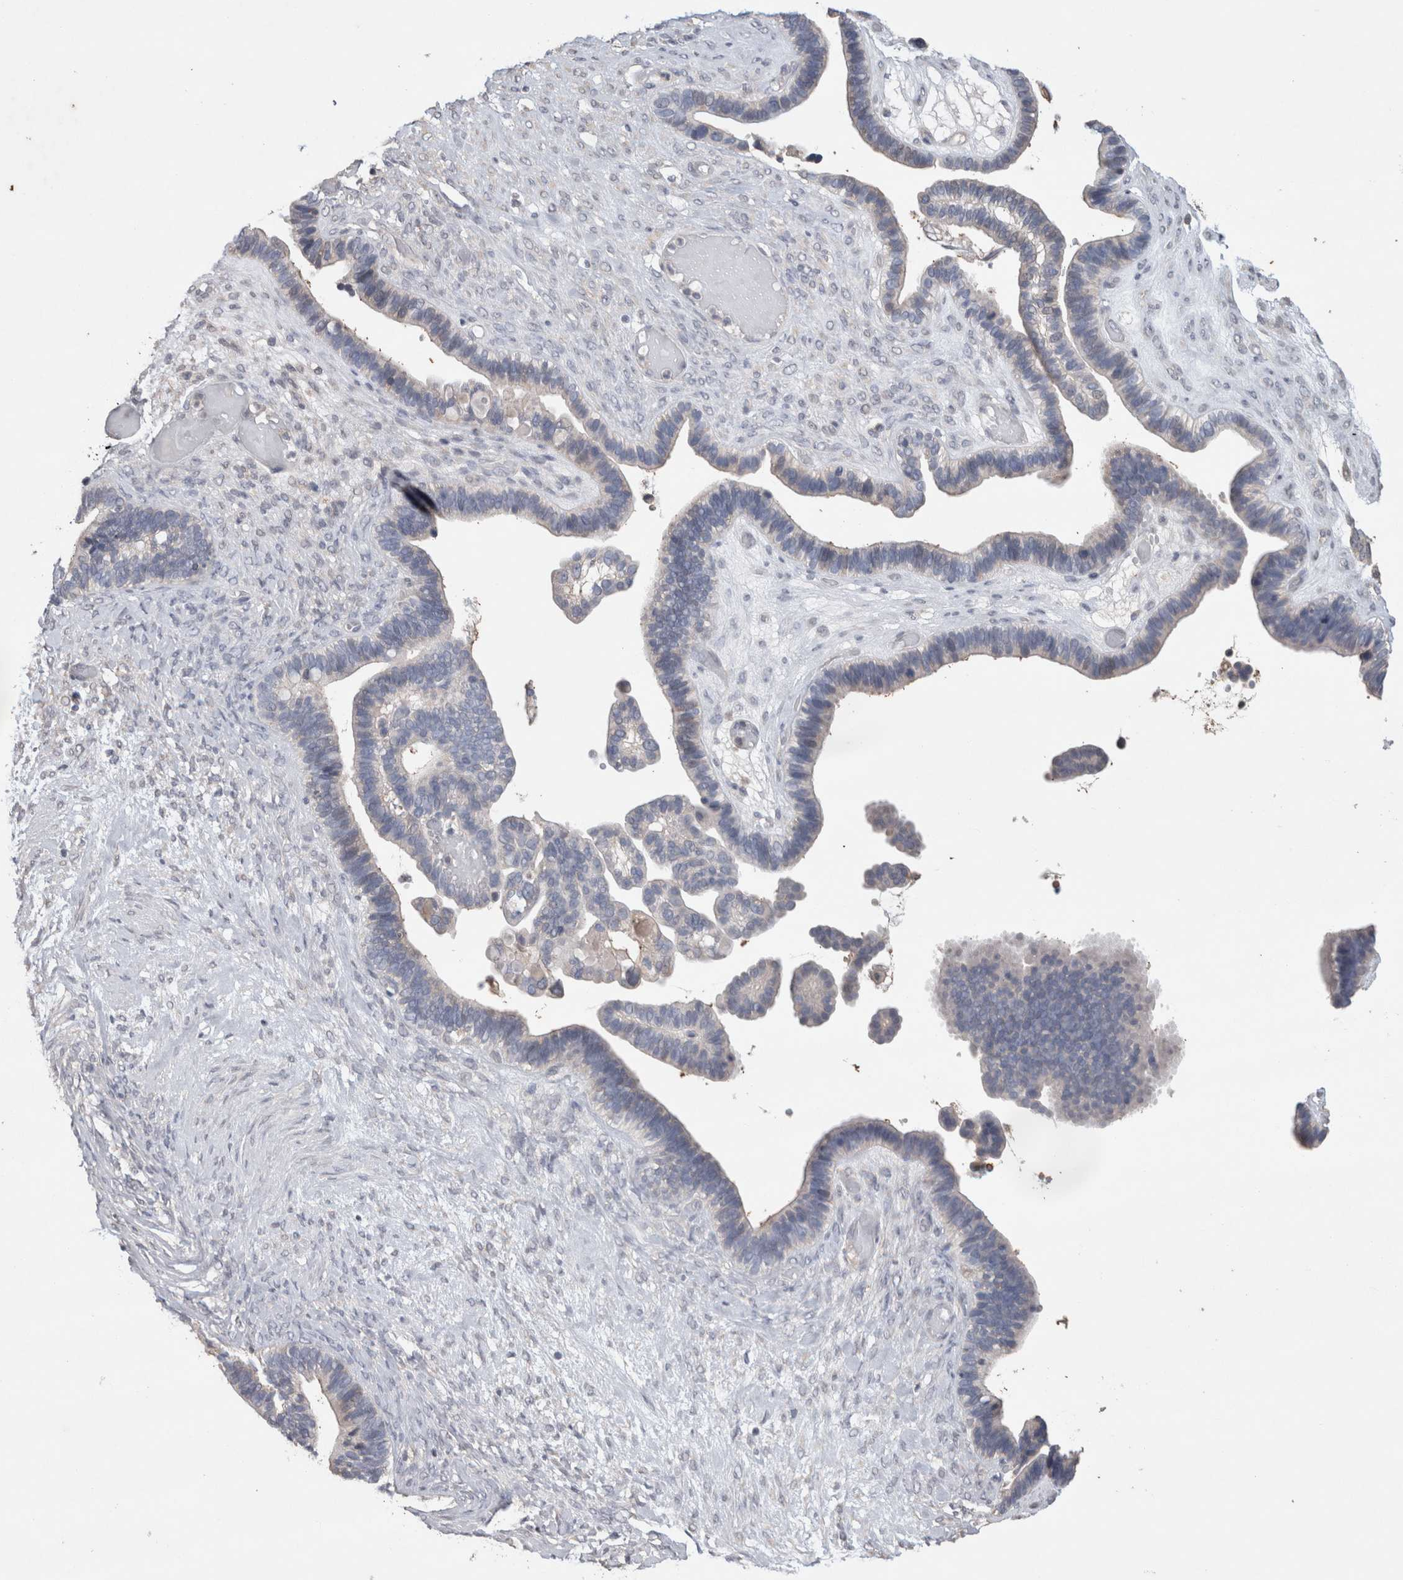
{"staining": {"intensity": "negative", "quantity": "none", "location": "none"}, "tissue": "ovarian cancer", "cell_type": "Tumor cells", "image_type": "cancer", "snomed": [{"axis": "morphology", "description": "Cystadenocarcinoma, serous, NOS"}, {"axis": "topography", "description": "Ovary"}], "caption": "IHC of serous cystadenocarcinoma (ovarian) exhibits no expression in tumor cells. (DAB immunohistochemistry (IHC), high magnification).", "gene": "TRIM5", "patient": {"sex": "female", "age": 56}}